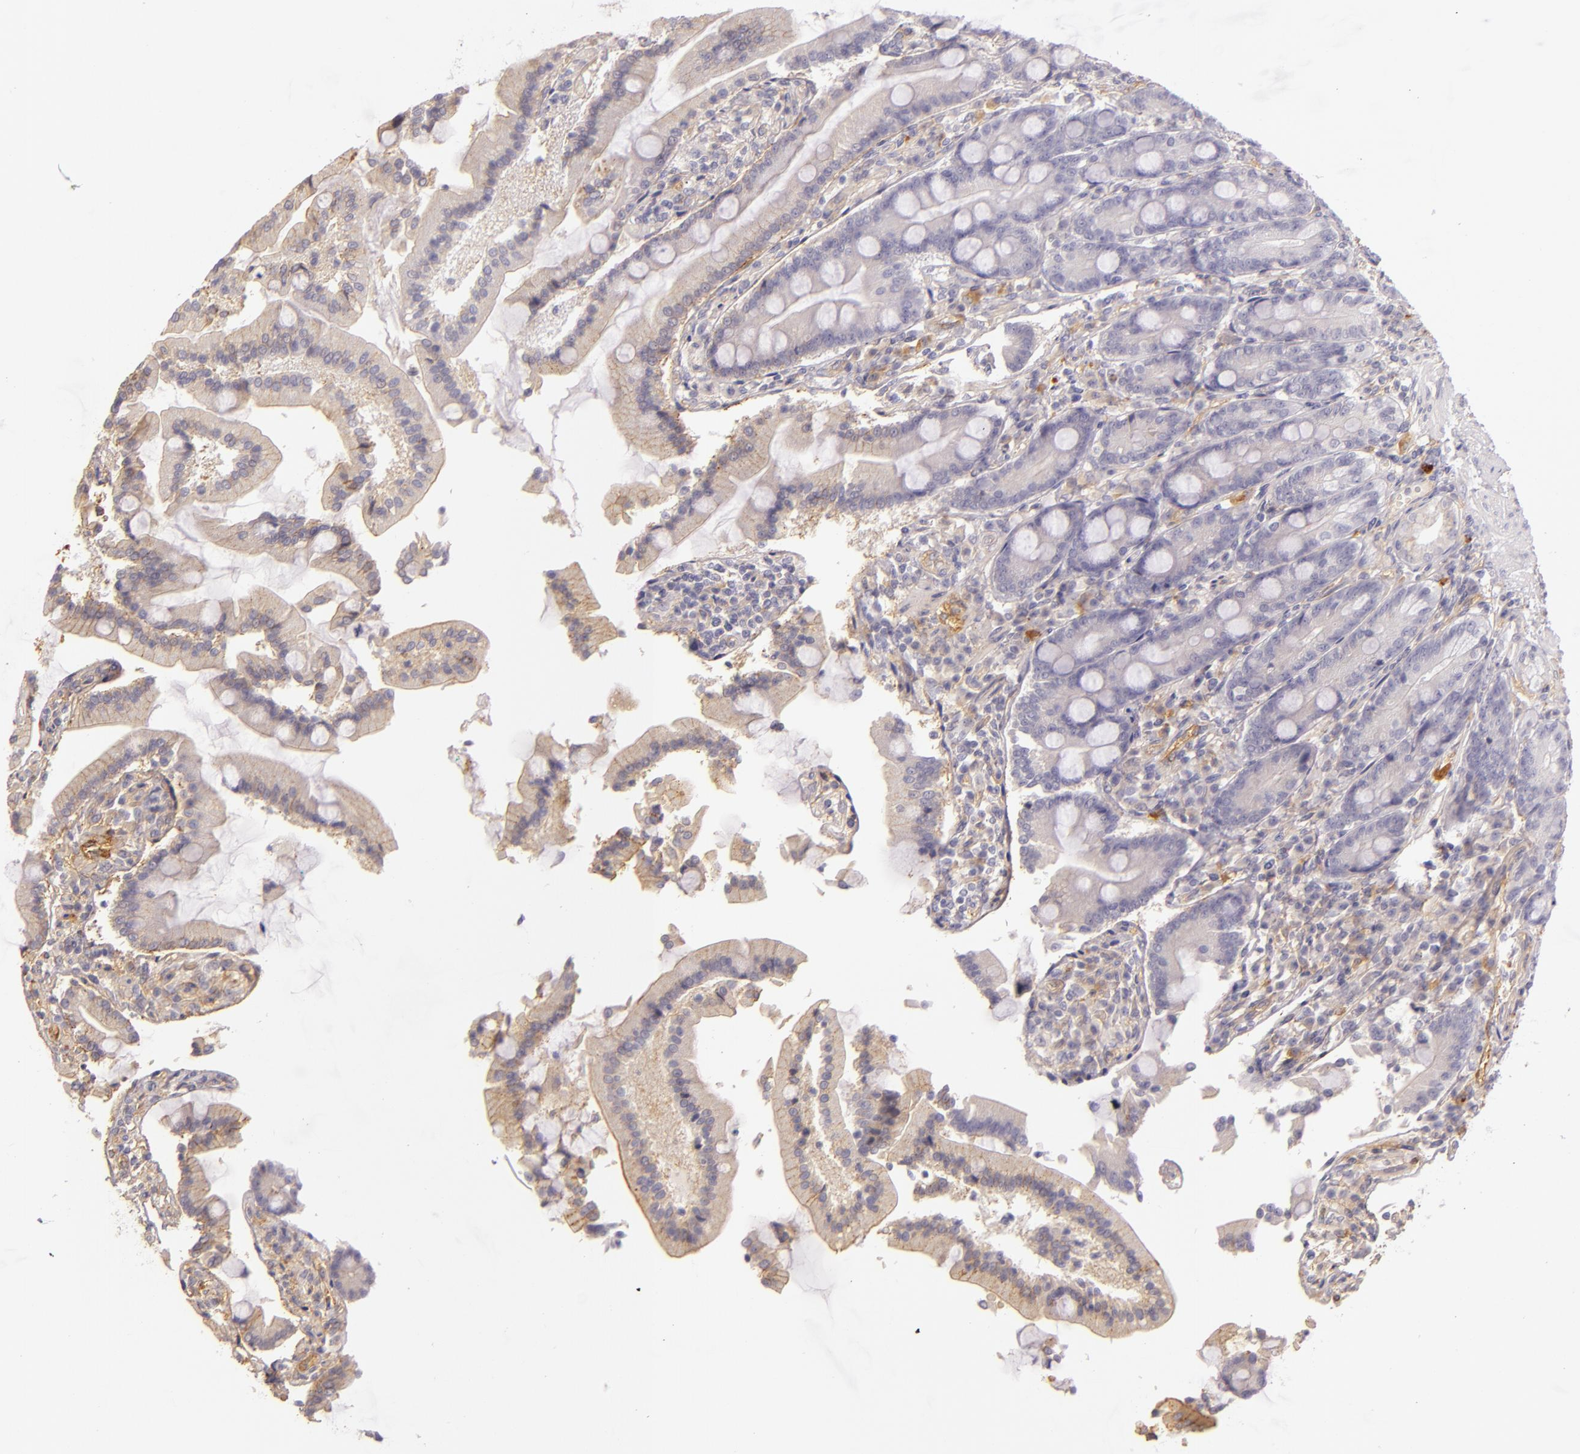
{"staining": {"intensity": "weak", "quantity": "25%-75%", "location": "cytoplasmic/membranous"}, "tissue": "duodenum", "cell_type": "Glandular cells", "image_type": "normal", "snomed": [{"axis": "morphology", "description": "Normal tissue, NOS"}, {"axis": "topography", "description": "Duodenum"}], "caption": "Protein expression analysis of unremarkable duodenum exhibits weak cytoplasmic/membranous positivity in about 25%-75% of glandular cells.", "gene": "CTSF", "patient": {"sex": "female", "age": 64}}